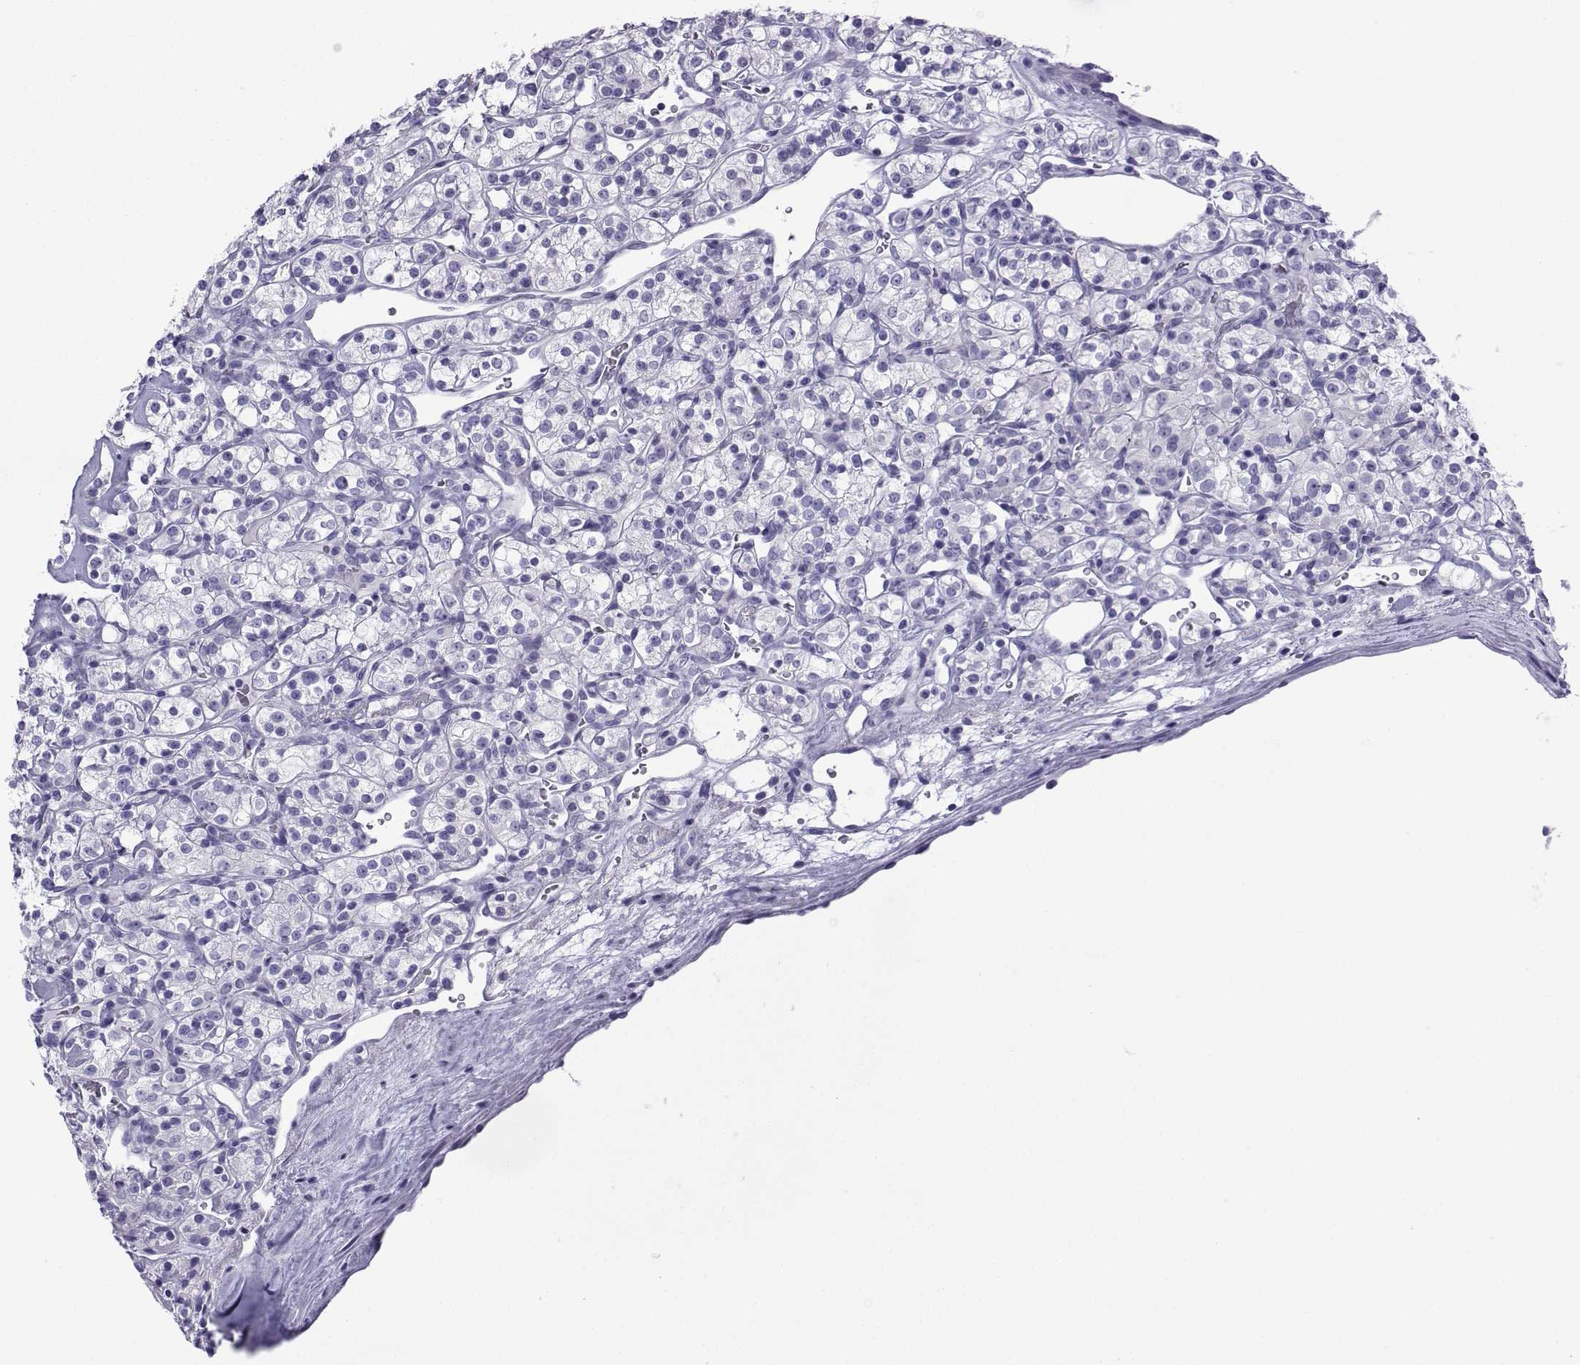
{"staining": {"intensity": "negative", "quantity": "none", "location": "none"}, "tissue": "renal cancer", "cell_type": "Tumor cells", "image_type": "cancer", "snomed": [{"axis": "morphology", "description": "Adenocarcinoma, NOS"}, {"axis": "topography", "description": "Kidney"}], "caption": "Renal cancer was stained to show a protein in brown. There is no significant staining in tumor cells.", "gene": "TRIM46", "patient": {"sex": "male", "age": 77}}